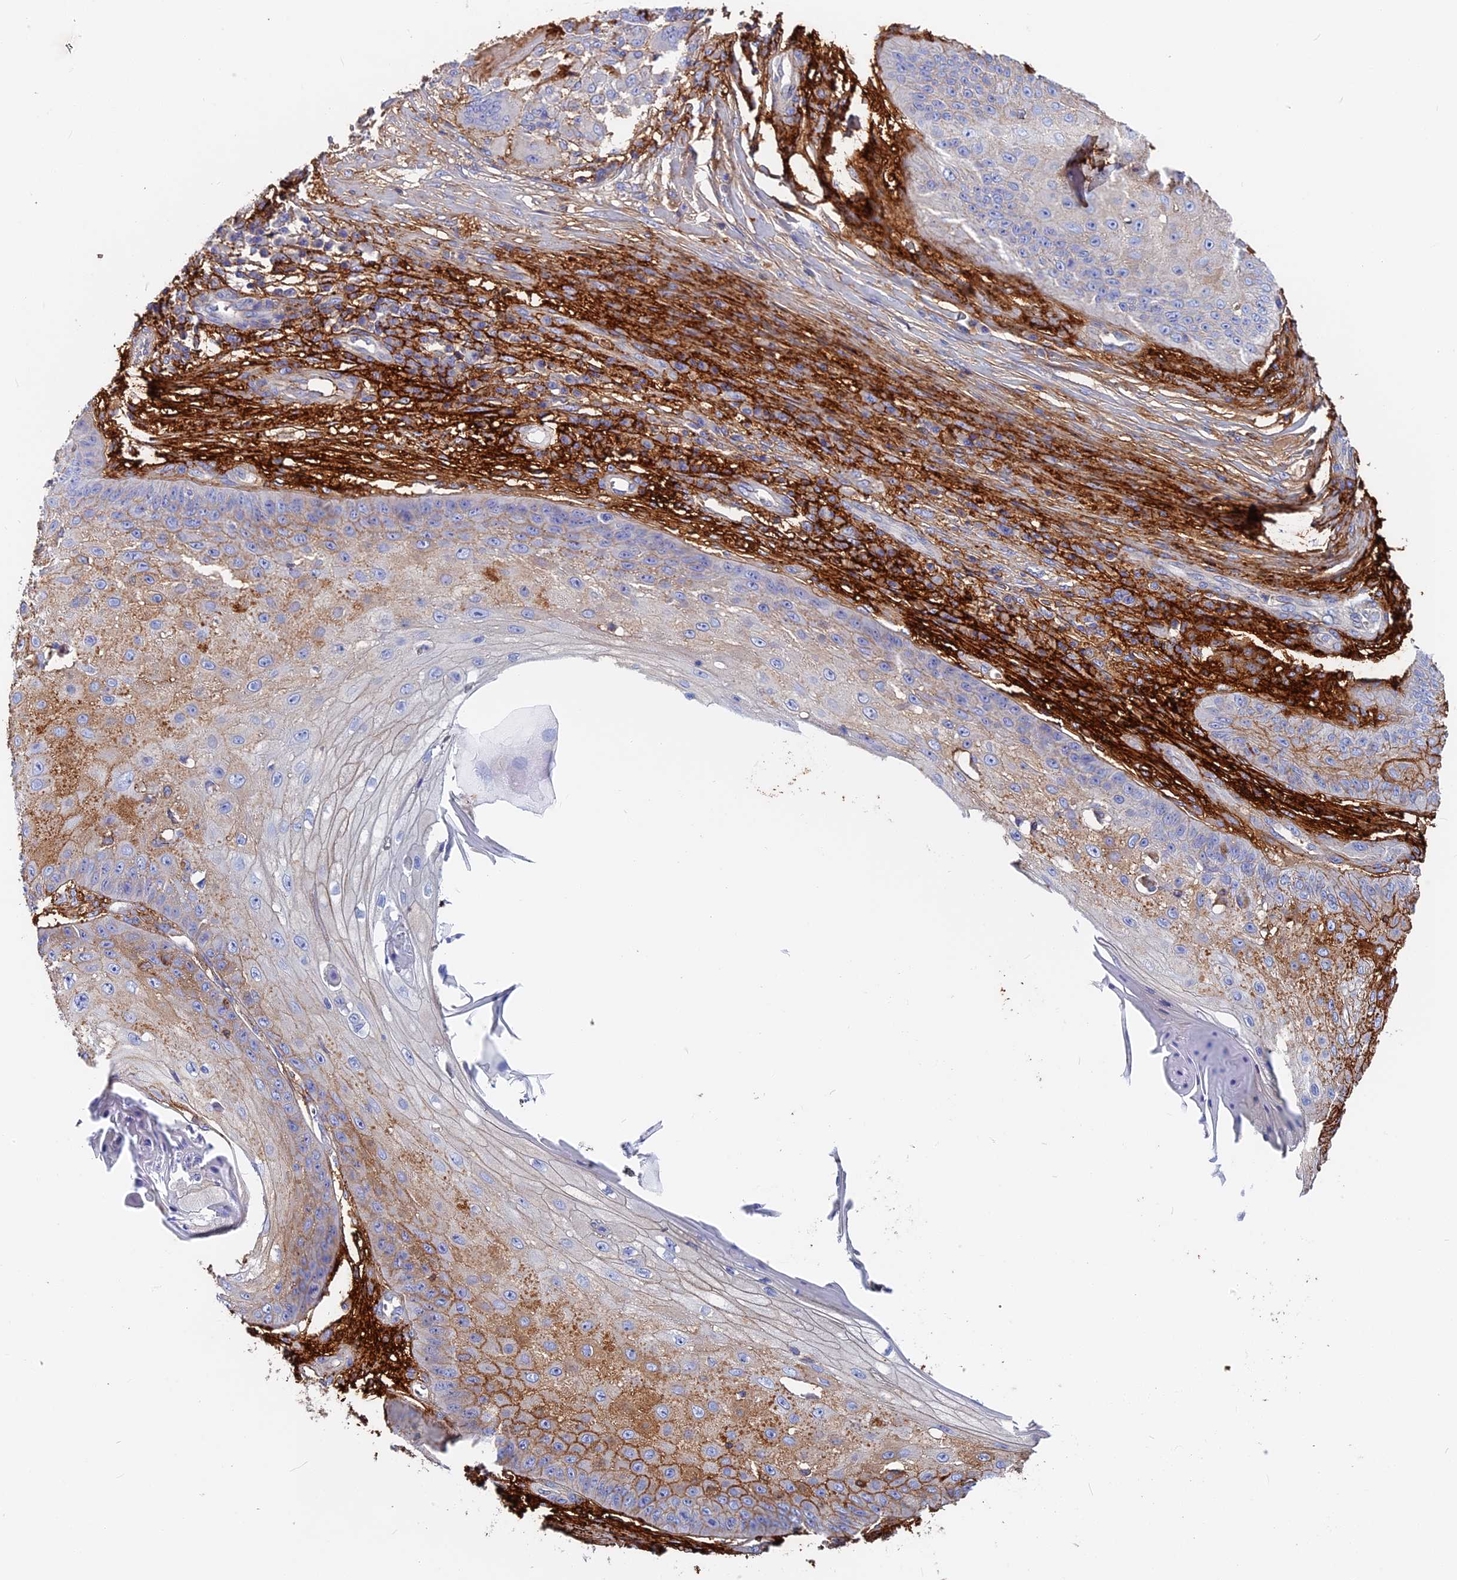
{"staining": {"intensity": "moderate", "quantity": "<25%", "location": "cytoplasmic/membranous"}, "tissue": "skin cancer", "cell_type": "Tumor cells", "image_type": "cancer", "snomed": [{"axis": "morphology", "description": "Squamous cell carcinoma, NOS"}, {"axis": "topography", "description": "Skin"}], "caption": "Skin squamous cell carcinoma stained with a brown dye reveals moderate cytoplasmic/membranous positive expression in approximately <25% of tumor cells.", "gene": "ITIH1", "patient": {"sex": "male", "age": 70}}